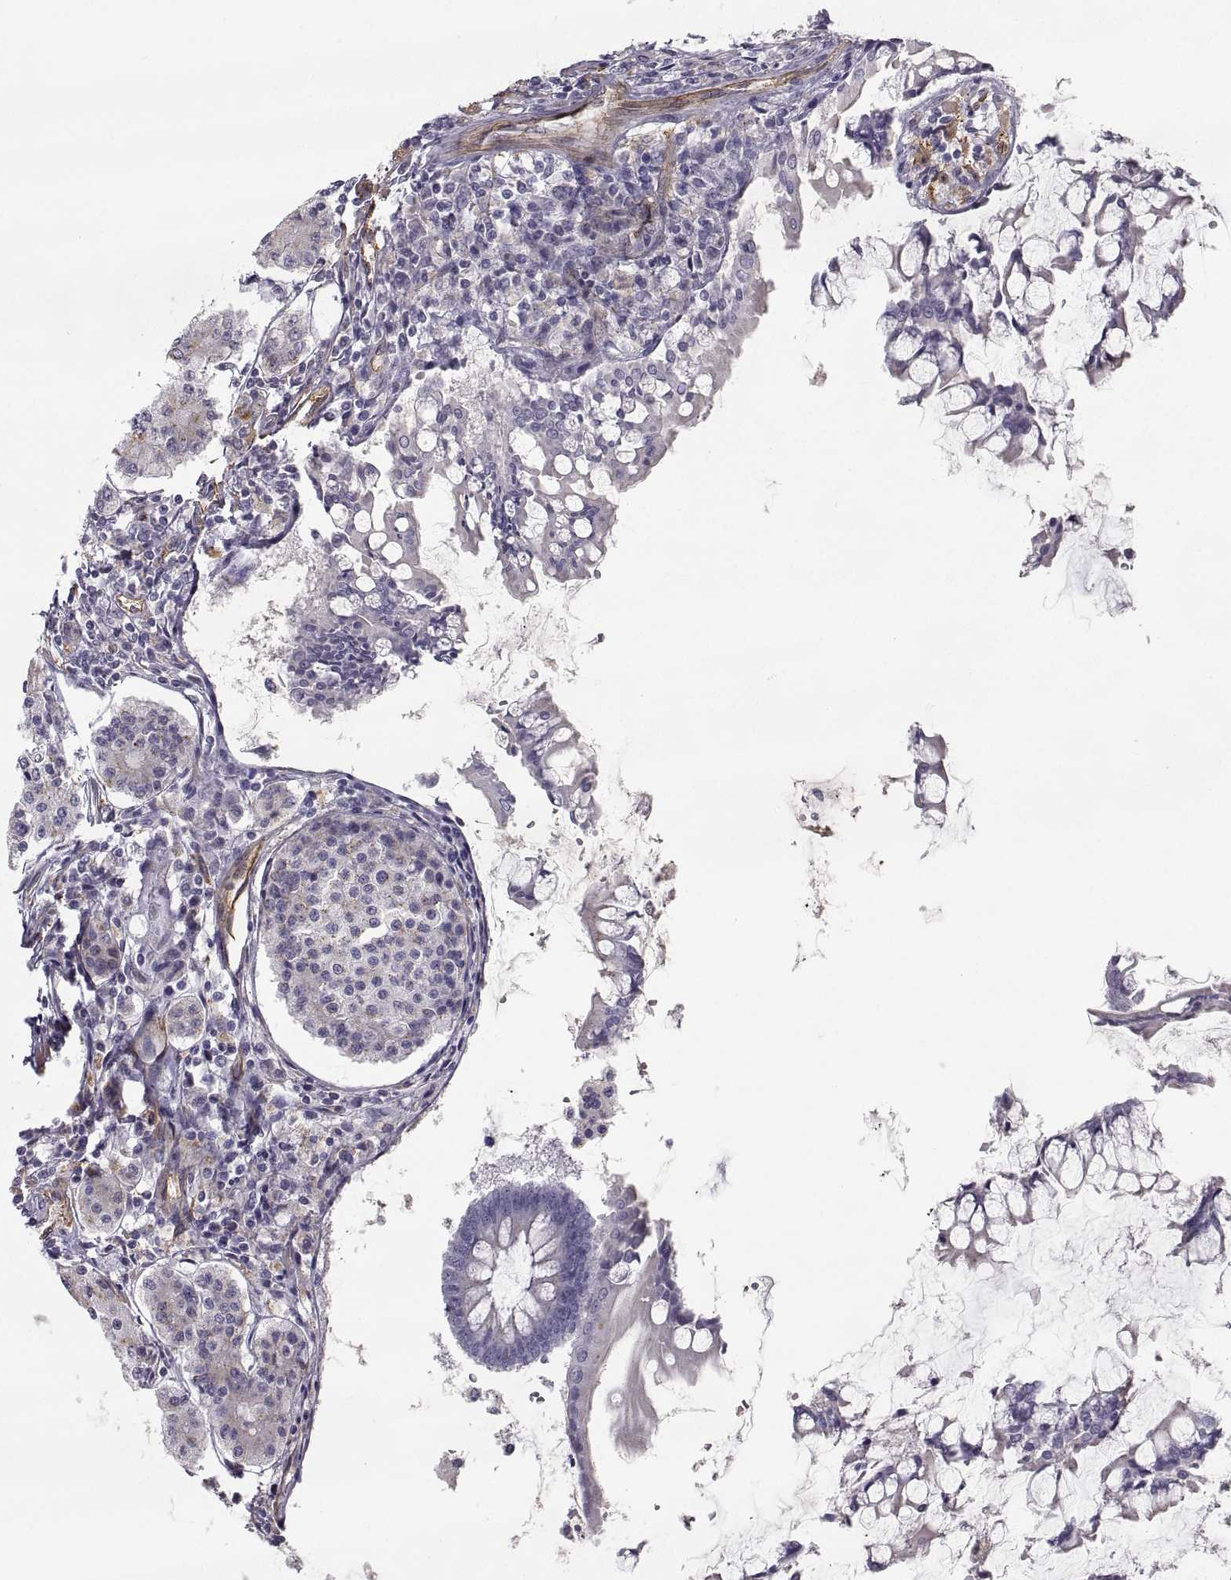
{"staining": {"intensity": "weak", "quantity": "<25%", "location": "cytoplasmic/membranous"}, "tissue": "carcinoid", "cell_type": "Tumor cells", "image_type": "cancer", "snomed": [{"axis": "morphology", "description": "Carcinoid, malignant, NOS"}, {"axis": "topography", "description": "Small intestine"}], "caption": "There is no significant positivity in tumor cells of carcinoid.", "gene": "PGM5", "patient": {"sex": "female", "age": 65}}